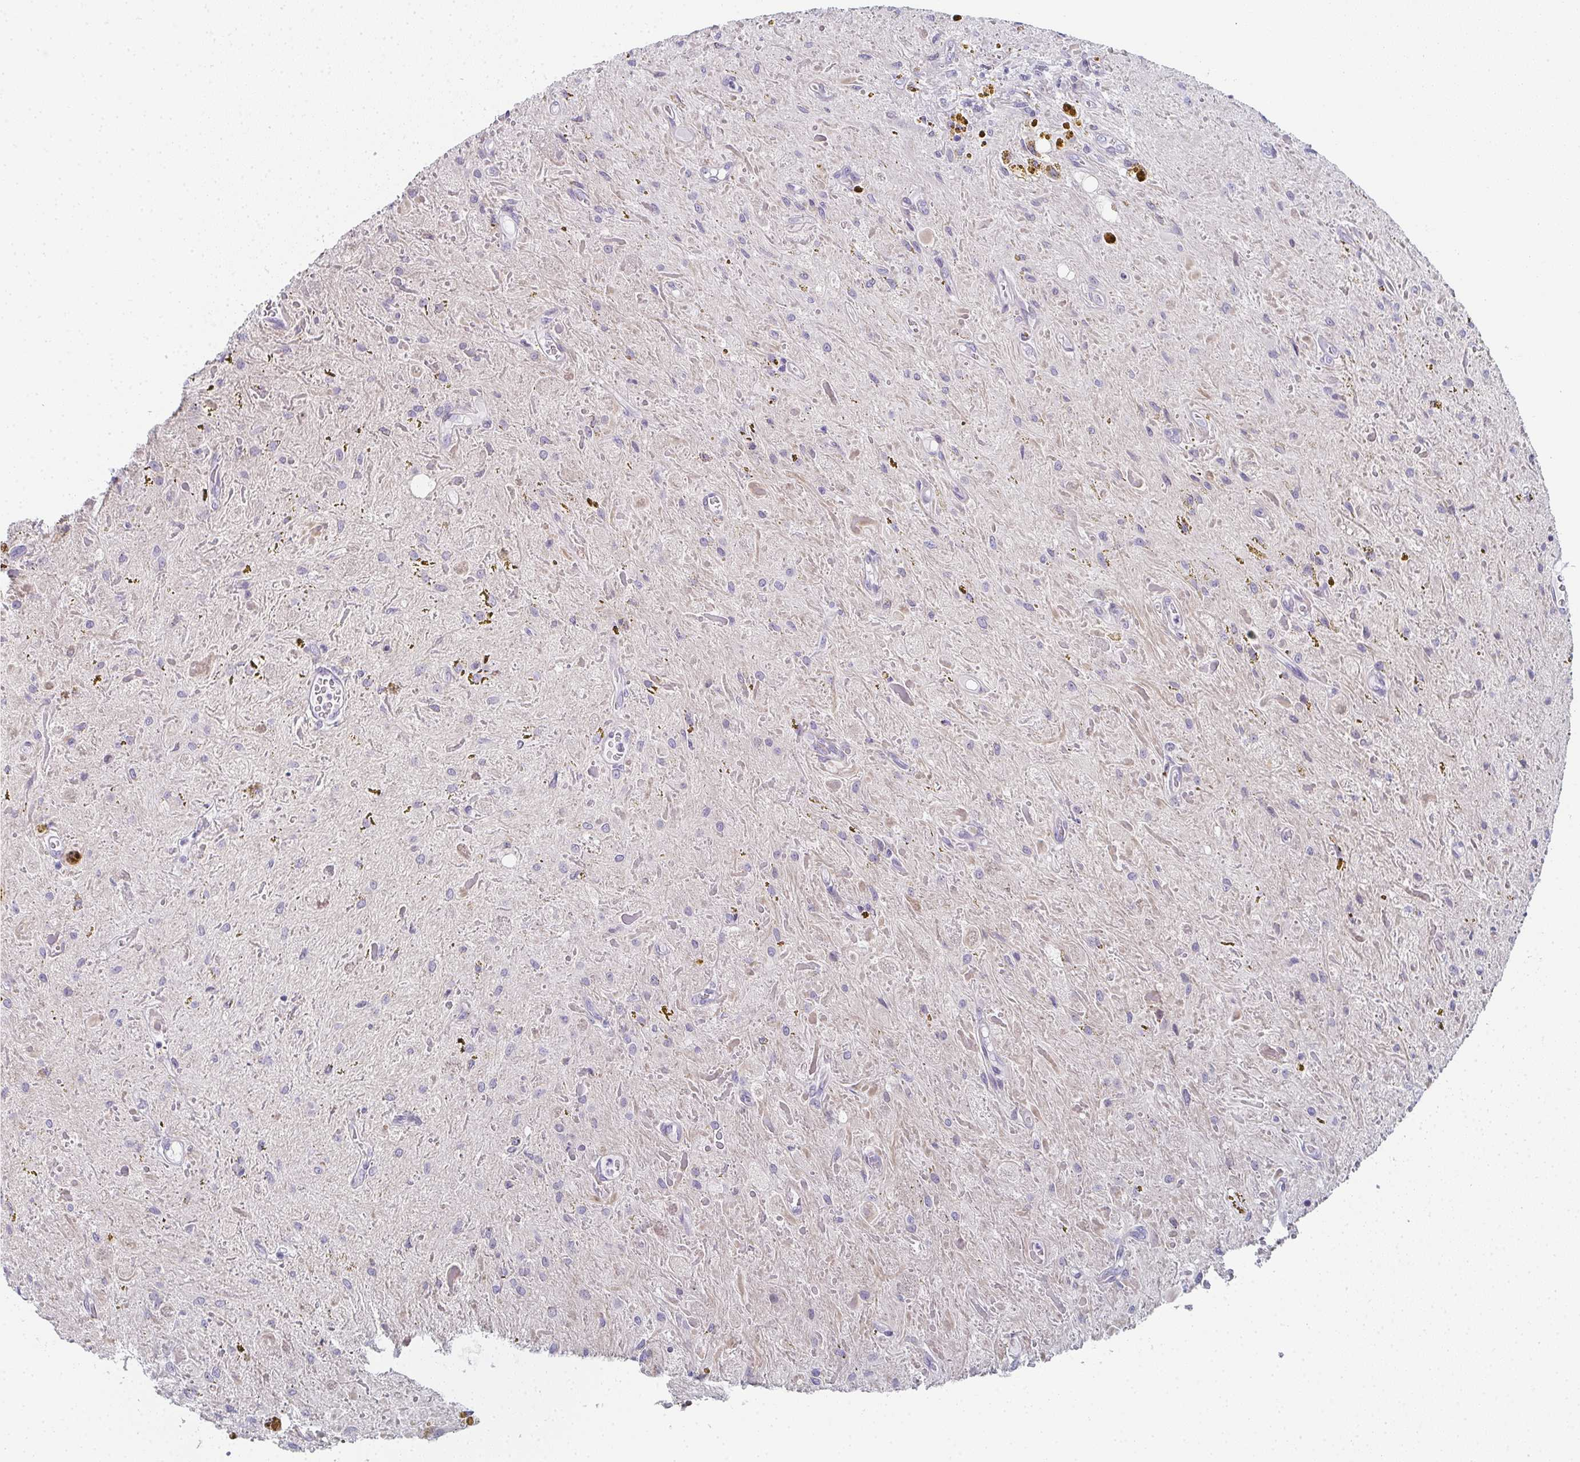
{"staining": {"intensity": "negative", "quantity": "none", "location": "none"}, "tissue": "glioma", "cell_type": "Tumor cells", "image_type": "cancer", "snomed": [{"axis": "morphology", "description": "Glioma, malignant, Low grade"}, {"axis": "topography", "description": "Cerebellum"}], "caption": "Protein analysis of glioma reveals no significant staining in tumor cells. (Immunohistochemistry (ihc), brightfield microscopy, high magnification).", "gene": "PYCR3", "patient": {"sex": "female", "age": 14}}